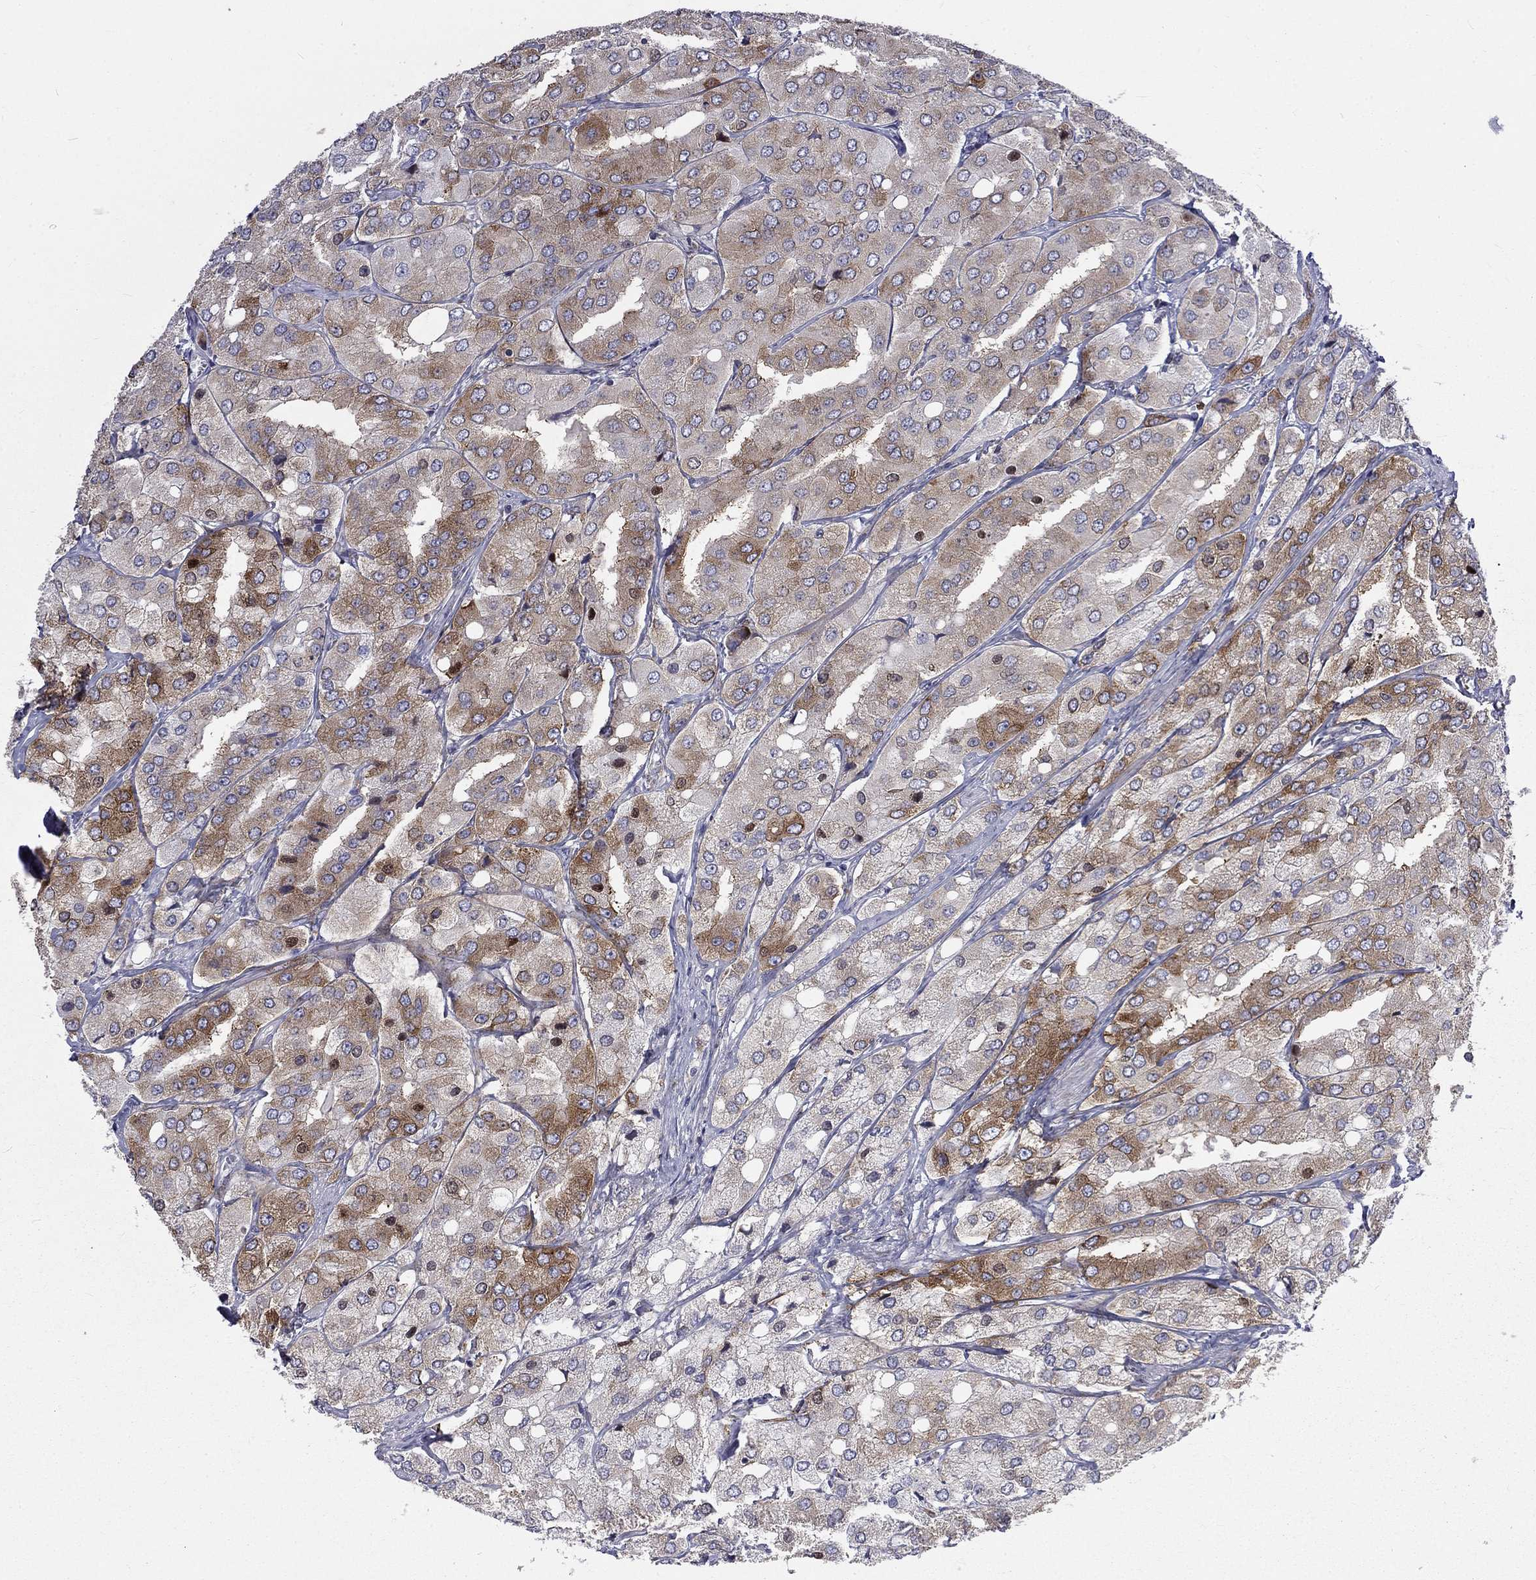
{"staining": {"intensity": "strong", "quantity": "25%-75%", "location": "cytoplasmic/membranous"}, "tissue": "prostate cancer", "cell_type": "Tumor cells", "image_type": "cancer", "snomed": [{"axis": "morphology", "description": "Adenocarcinoma, Low grade"}, {"axis": "topography", "description": "Prostate"}], "caption": "Prostate cancer (adenocarcinoma (low-grade)) stained for a protein (brown) demonstrates strong cytoplasmic/membranous positive staining in approximately 25%-75% of tumor cells.", "gene": "PABPC4", "patient": {"sex": "male", "age": 69}}